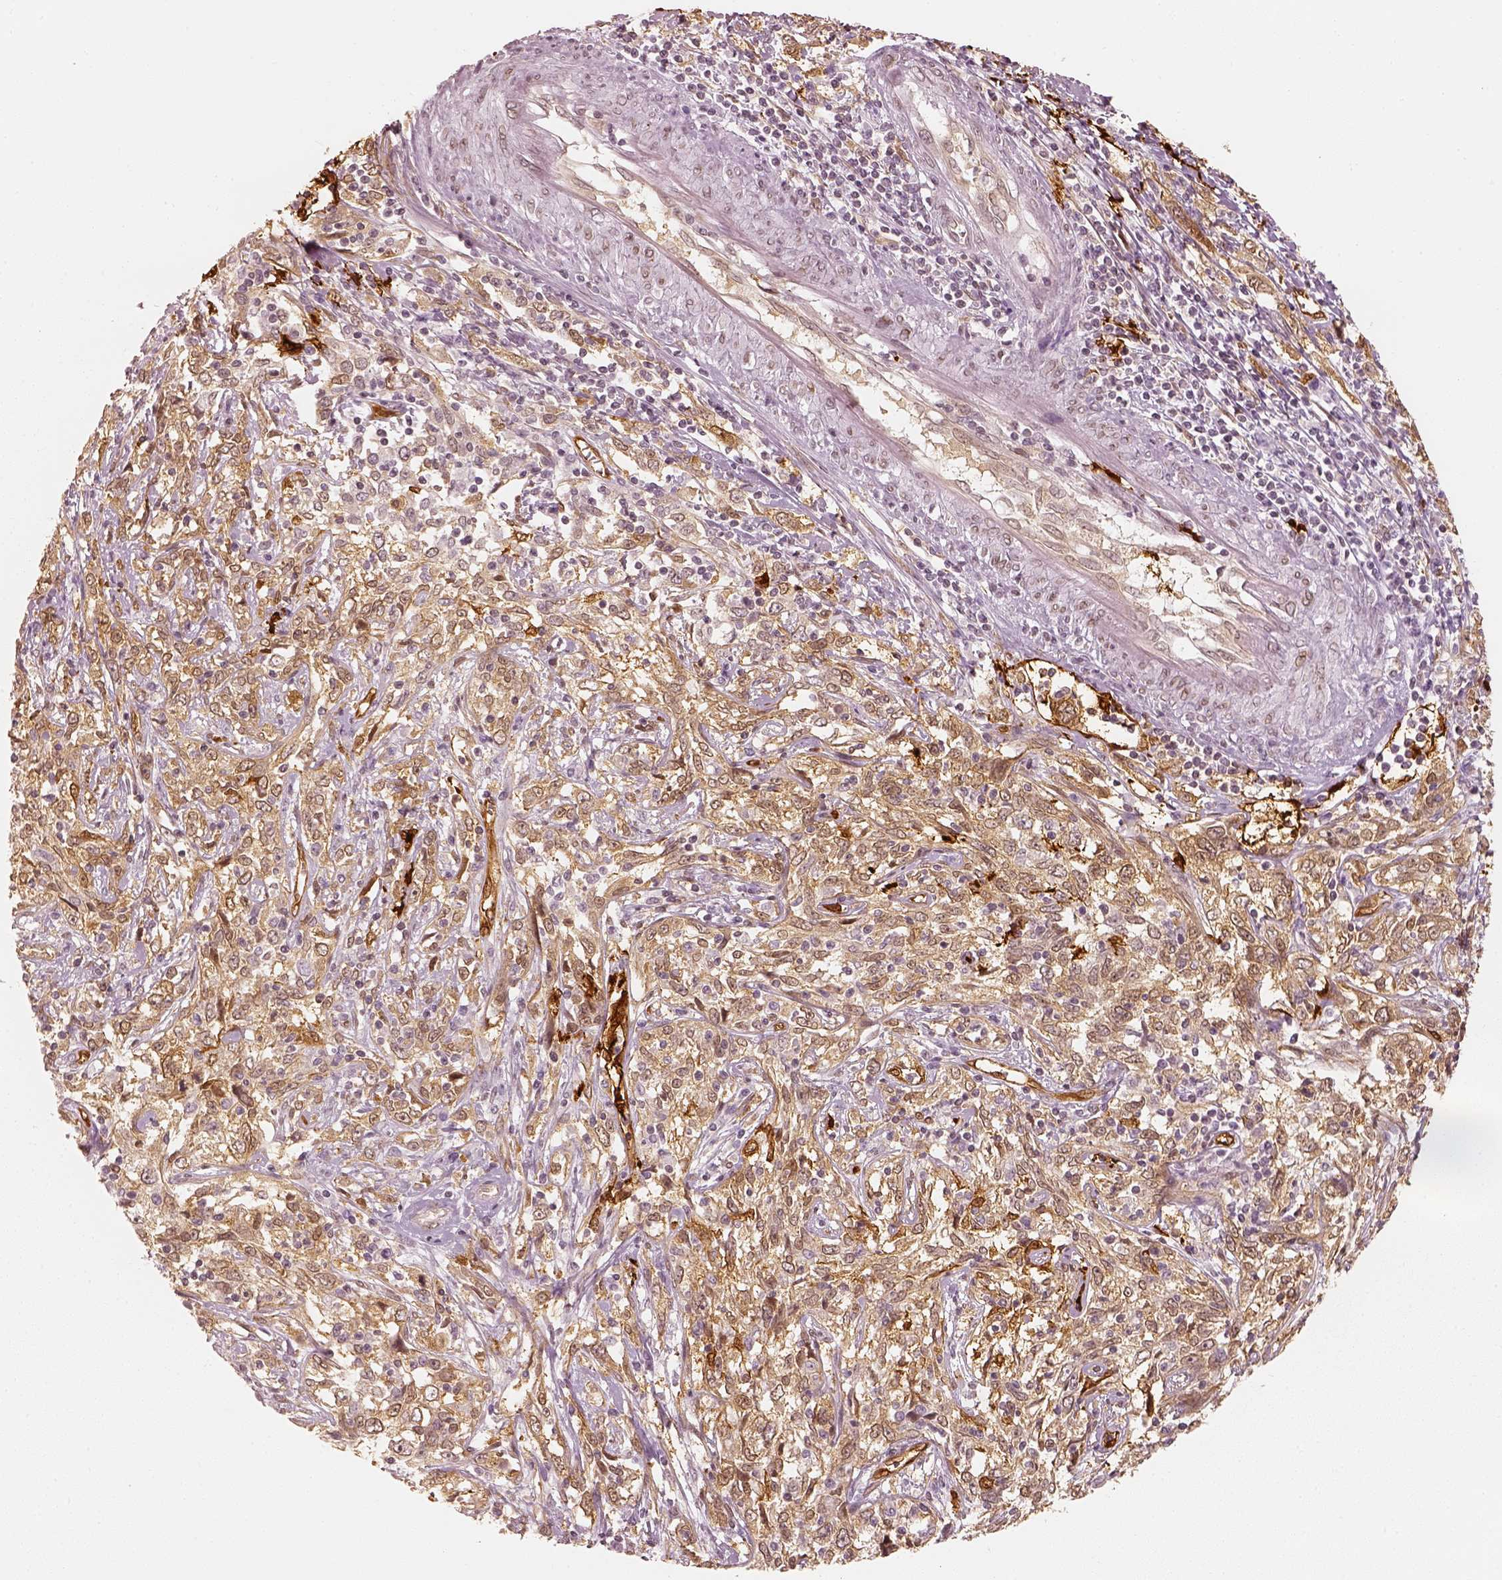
{"staining": {"intensity": "strong", "quantity": ">75%", "location": "cytoplasmic/membranous"}, "tissue": "cervical cancer", "cell_type": "Tumor cells", "image_type": "cancer", "snomed": [{"axis": "morphology", "description": "Adenocarcinoma, NOS"}, {"axis": "topography", "description": "Cervix"}], "caption": "Immunohistochemical staining of human cervical adenocarcinoma exhibits high levels of strong cytoplasmic/membranous expression in about >75% of tumor cells.", "gene": "FSCN1", "patient": {"sex": "female", "age": 40}}